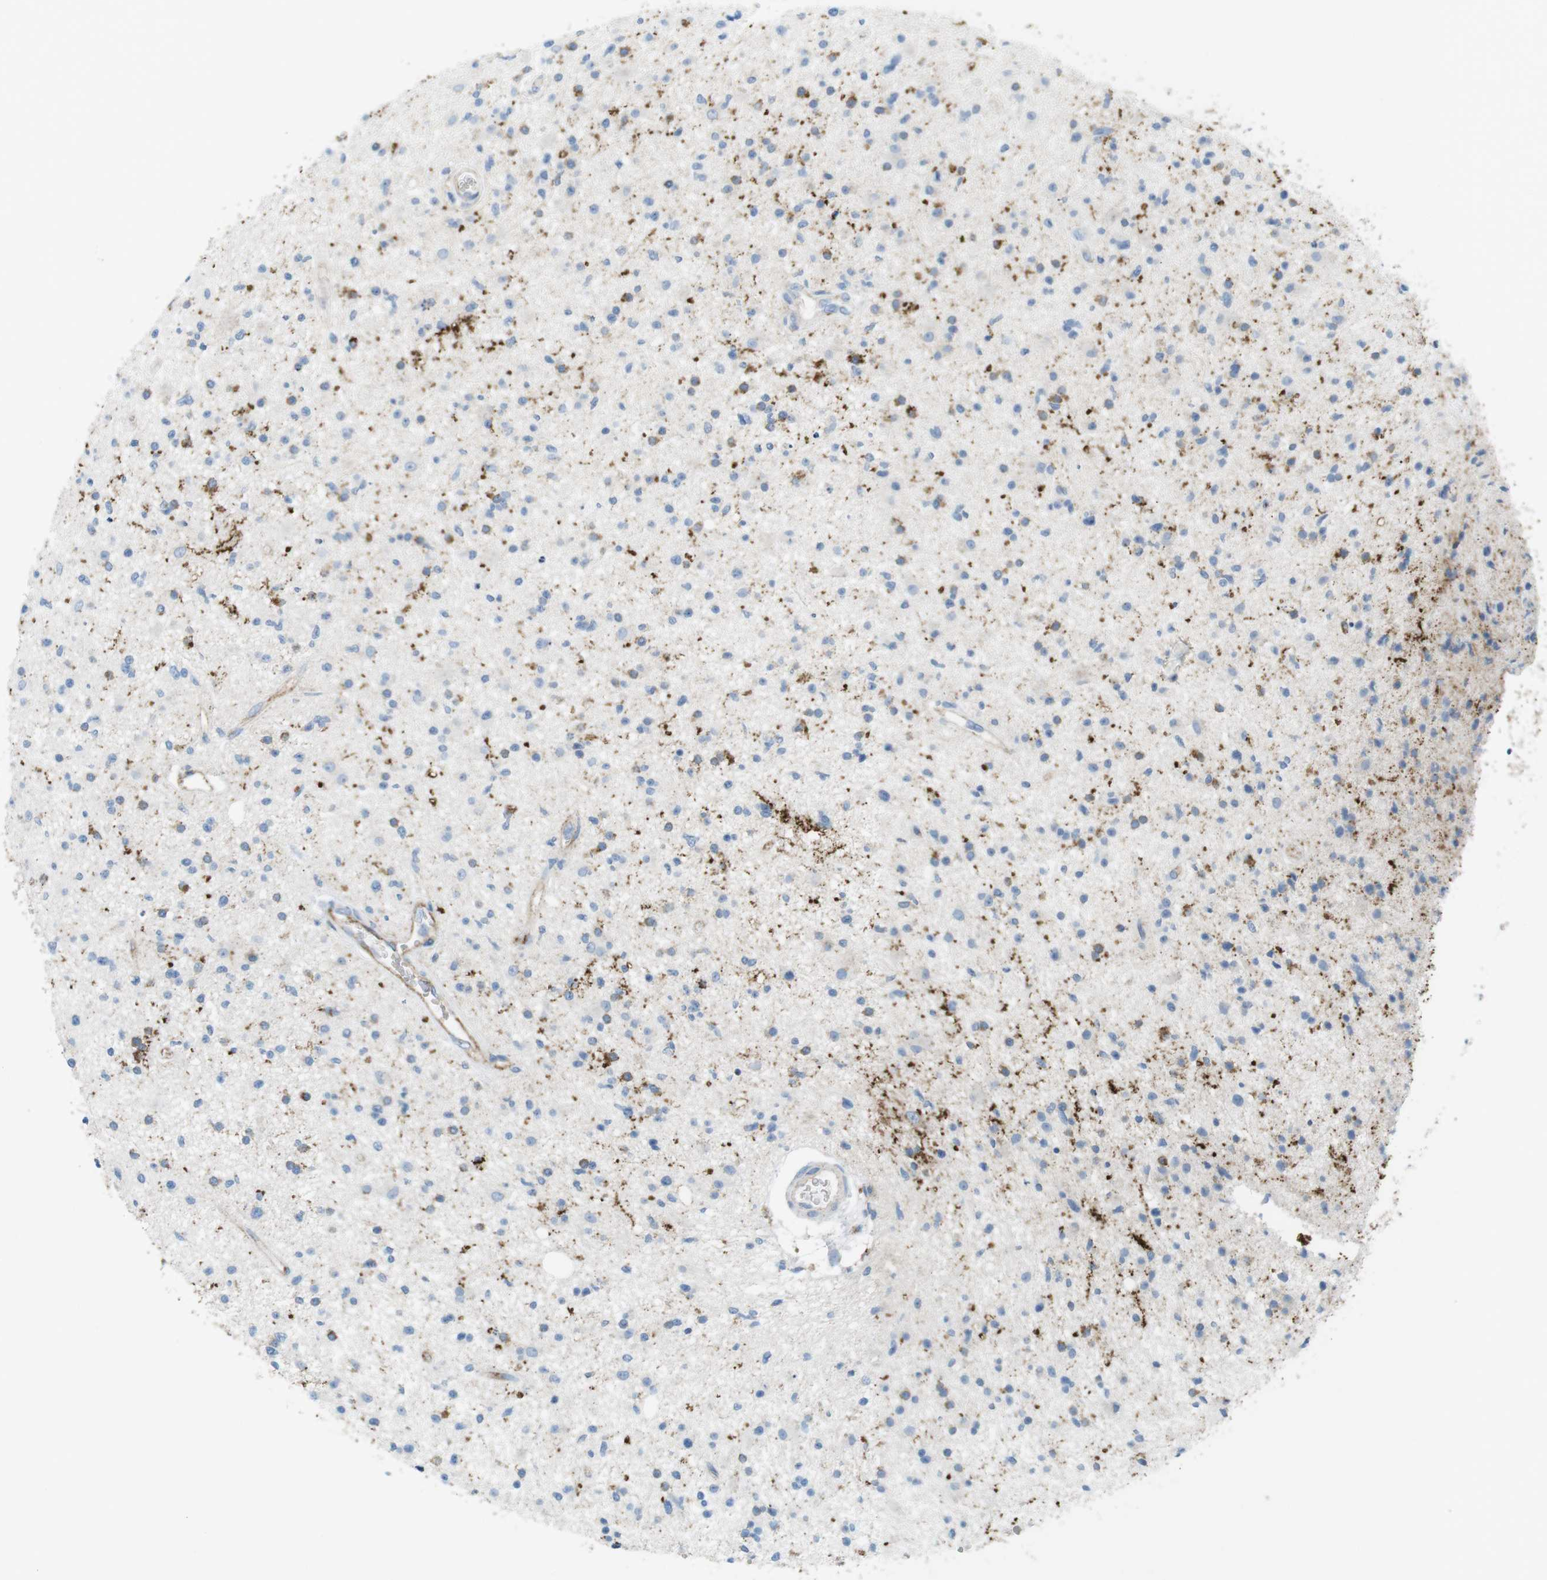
{"staining": {"intensity": "moderate", "quantity": "<25%", "location": "cytoplasmic/membranous"}, "tissue": "glioma", "cell_type": "Tumor cells", "image_type": "cancer", "snomed": [{"axis": "morphology", "description": "Glioma, malignant, High grade"}, {"axis": "topography", "description": "Brain"}], "caption": "Immunohistochemistry photomicrograph of neoplastic tissue: glioma stained using immunohistochemistry reveals low levels of moderate protein expression localized specifically in the cytoplasmic/membranous of tumor cells, appearing as a cytoplasmic/membranous brown color.", "gene": "VAMP1", "patient": {"sex": "male", "age": 33}}